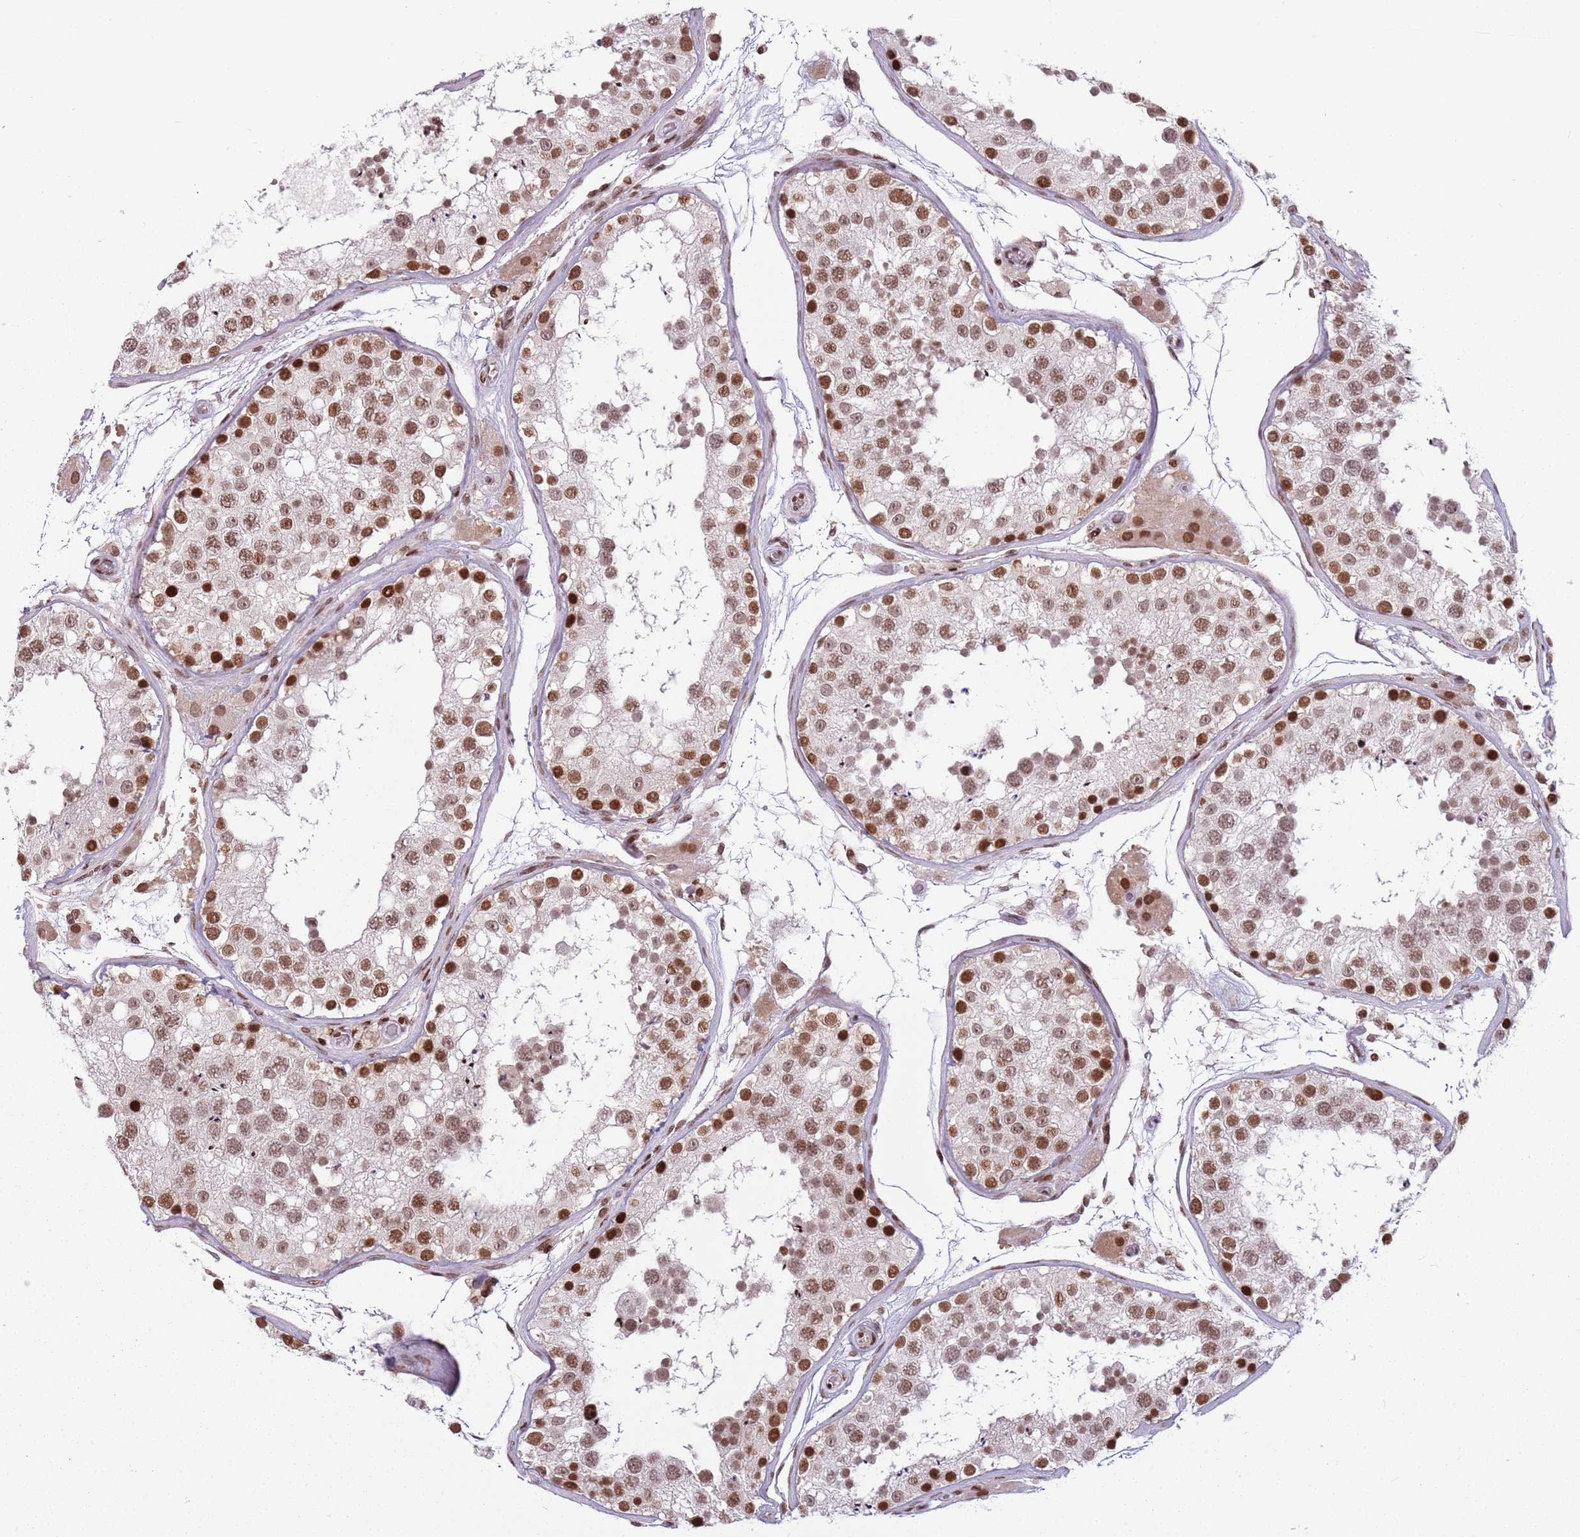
{"staining": {"intensity": "strong", "quantity": ">75%", "location": "nuclear"}, "tissue": "testis", "cell_type": "Cells in seminiferous ducts", "image_type": "normal", "snomed": [{"axis": "morphology", "description": "Normal tissue, NOS"}, {"axis": "topography", "description": "Testis"}], "caption": "Protein positivity by immunohistochemistry (IHC) shows strong nuclear expression in about >75% of cells in seminiferous ducts in unremarkable testis.", "gene": "SH3RF3", "patient": {"sex": "male", "age": 26}}